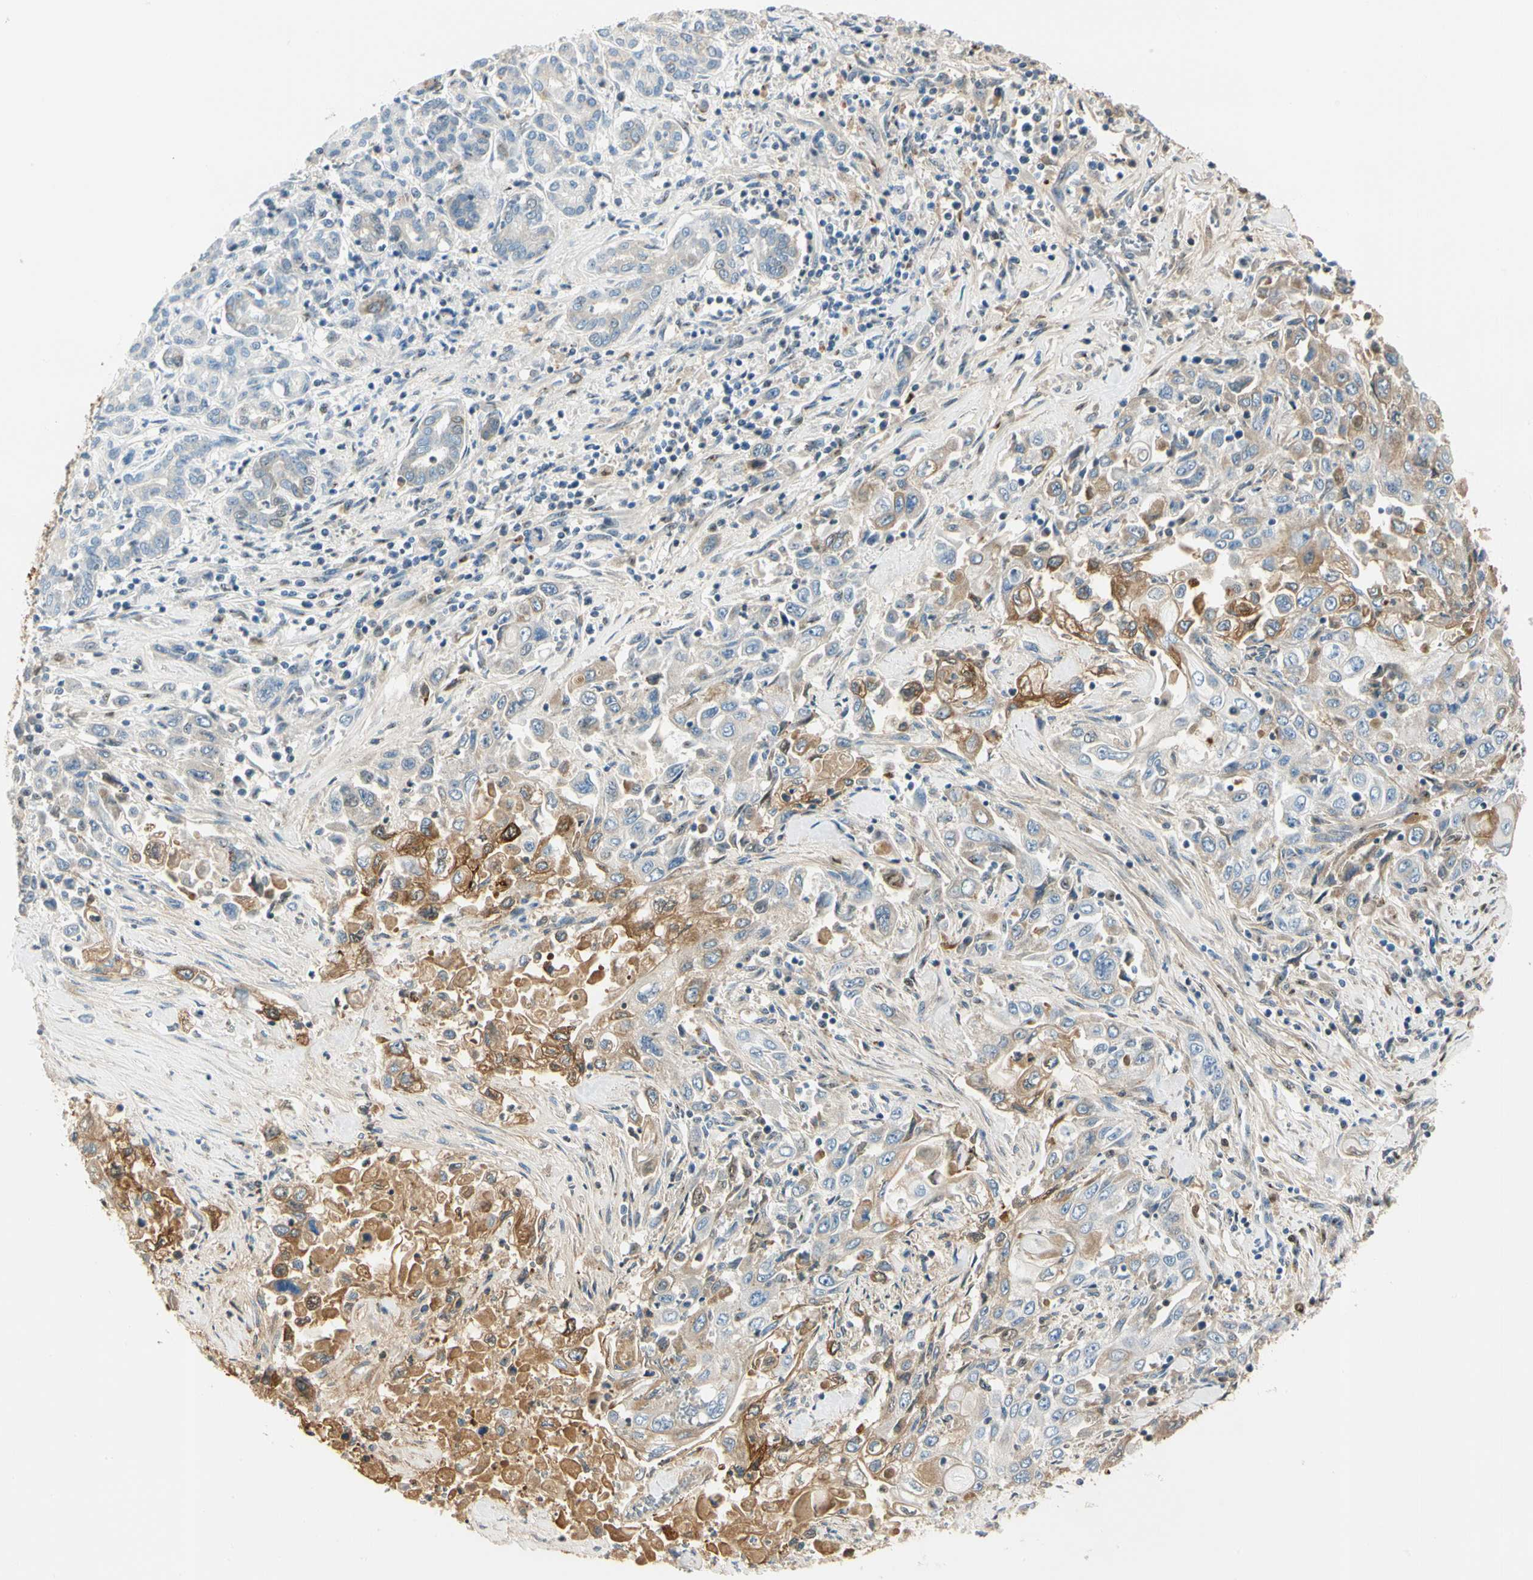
{"staining": {"intensity": "moderate", "quantity": "25%-75%", "location": "cytoplasmic/membranous"}, "tissue": "pancreatic cancer", "cell_type": "Tumor cells", "image_type": "cancer", "snomed": [{"axis": "morphology", "description": "Adenocarcinoma, NOS"}, {"axis": "topography", "description": "Pancreas"}], "caption": "Tumor cells display moderate cytoplasmic/membranous expression in about 25%-75% of cells in pancreatic adenocarcinoma.", "gene": "LAMB3", "patient": {"sex": "male", "age": 70}}